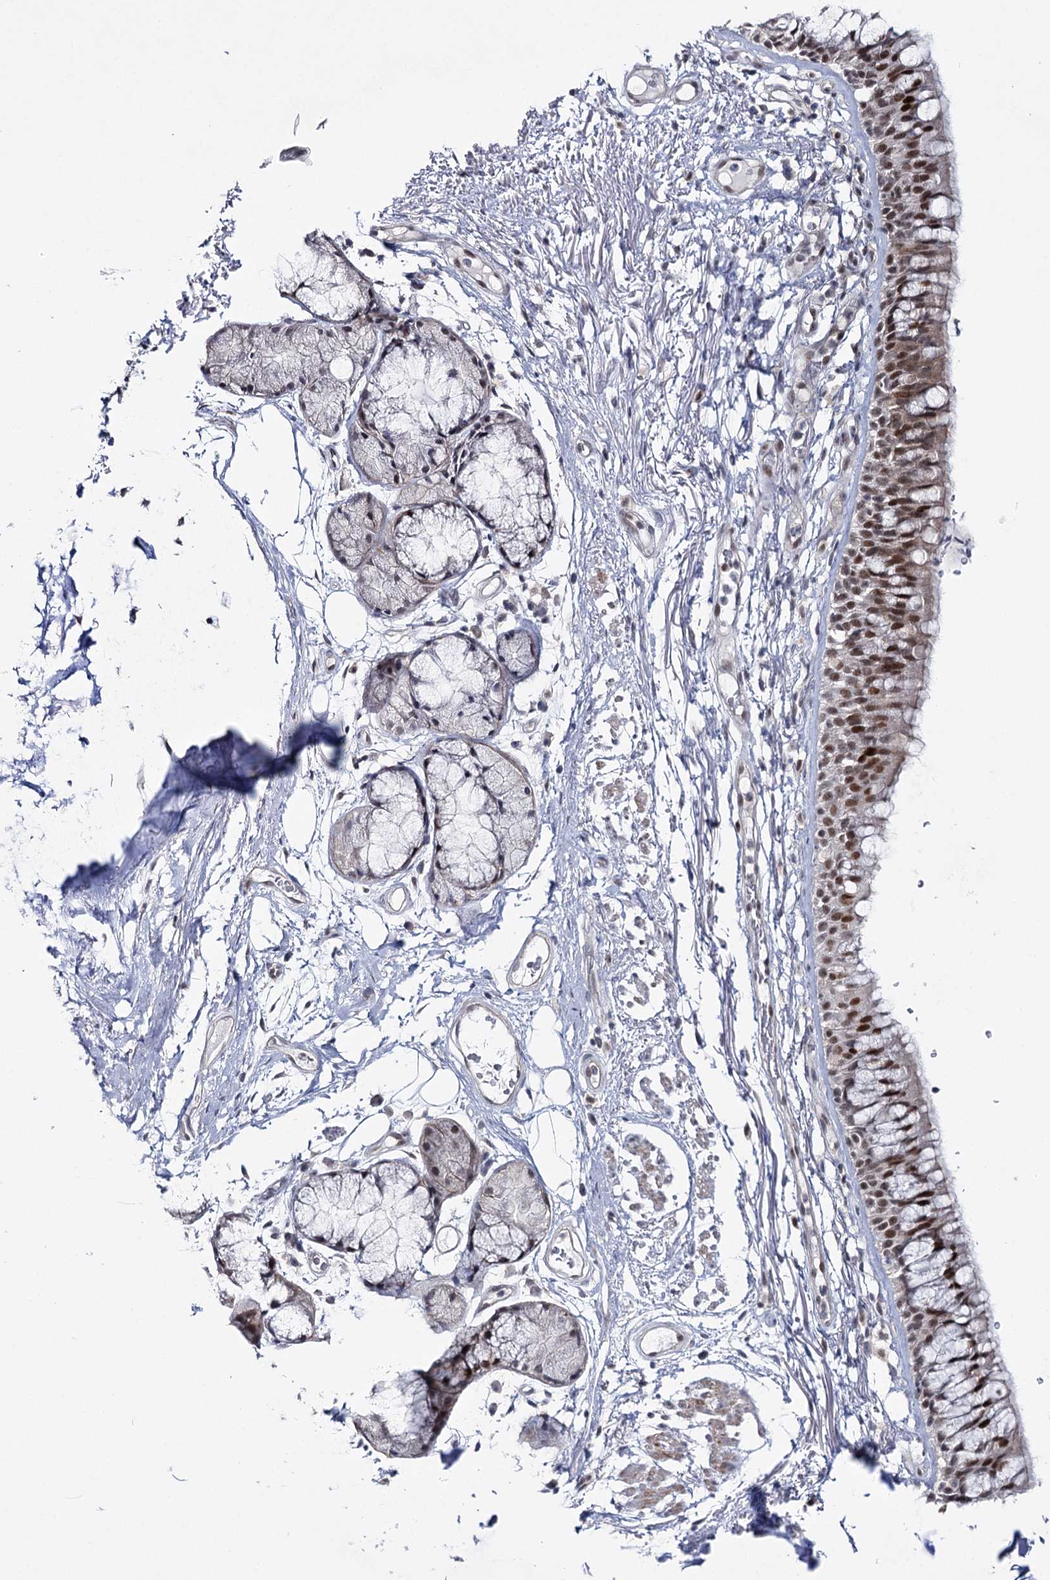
{"staining": {"intensity": "moderate", "quantity": ">75%", "location": "nuclear"}, "tissue": "bronchus", "cell_type": "Respiratory epithelial cells", "image_type": "normal", "snomed": [{"axis": "morphology", "description": "Normal tissue, NOS"}, {"axis": "topography", "description": "Cartilage tissue"}, {"axis": "topography", "description": "Bronchus"}], "caption": "Protein staining by immunohistochemistry (IHC) shows moderate nuclear expression in about >75% of respiratory epithelial cells in benign bronchus.", "gene": "ZC3H8", "patient": {"sex": "female", "age": 73}}